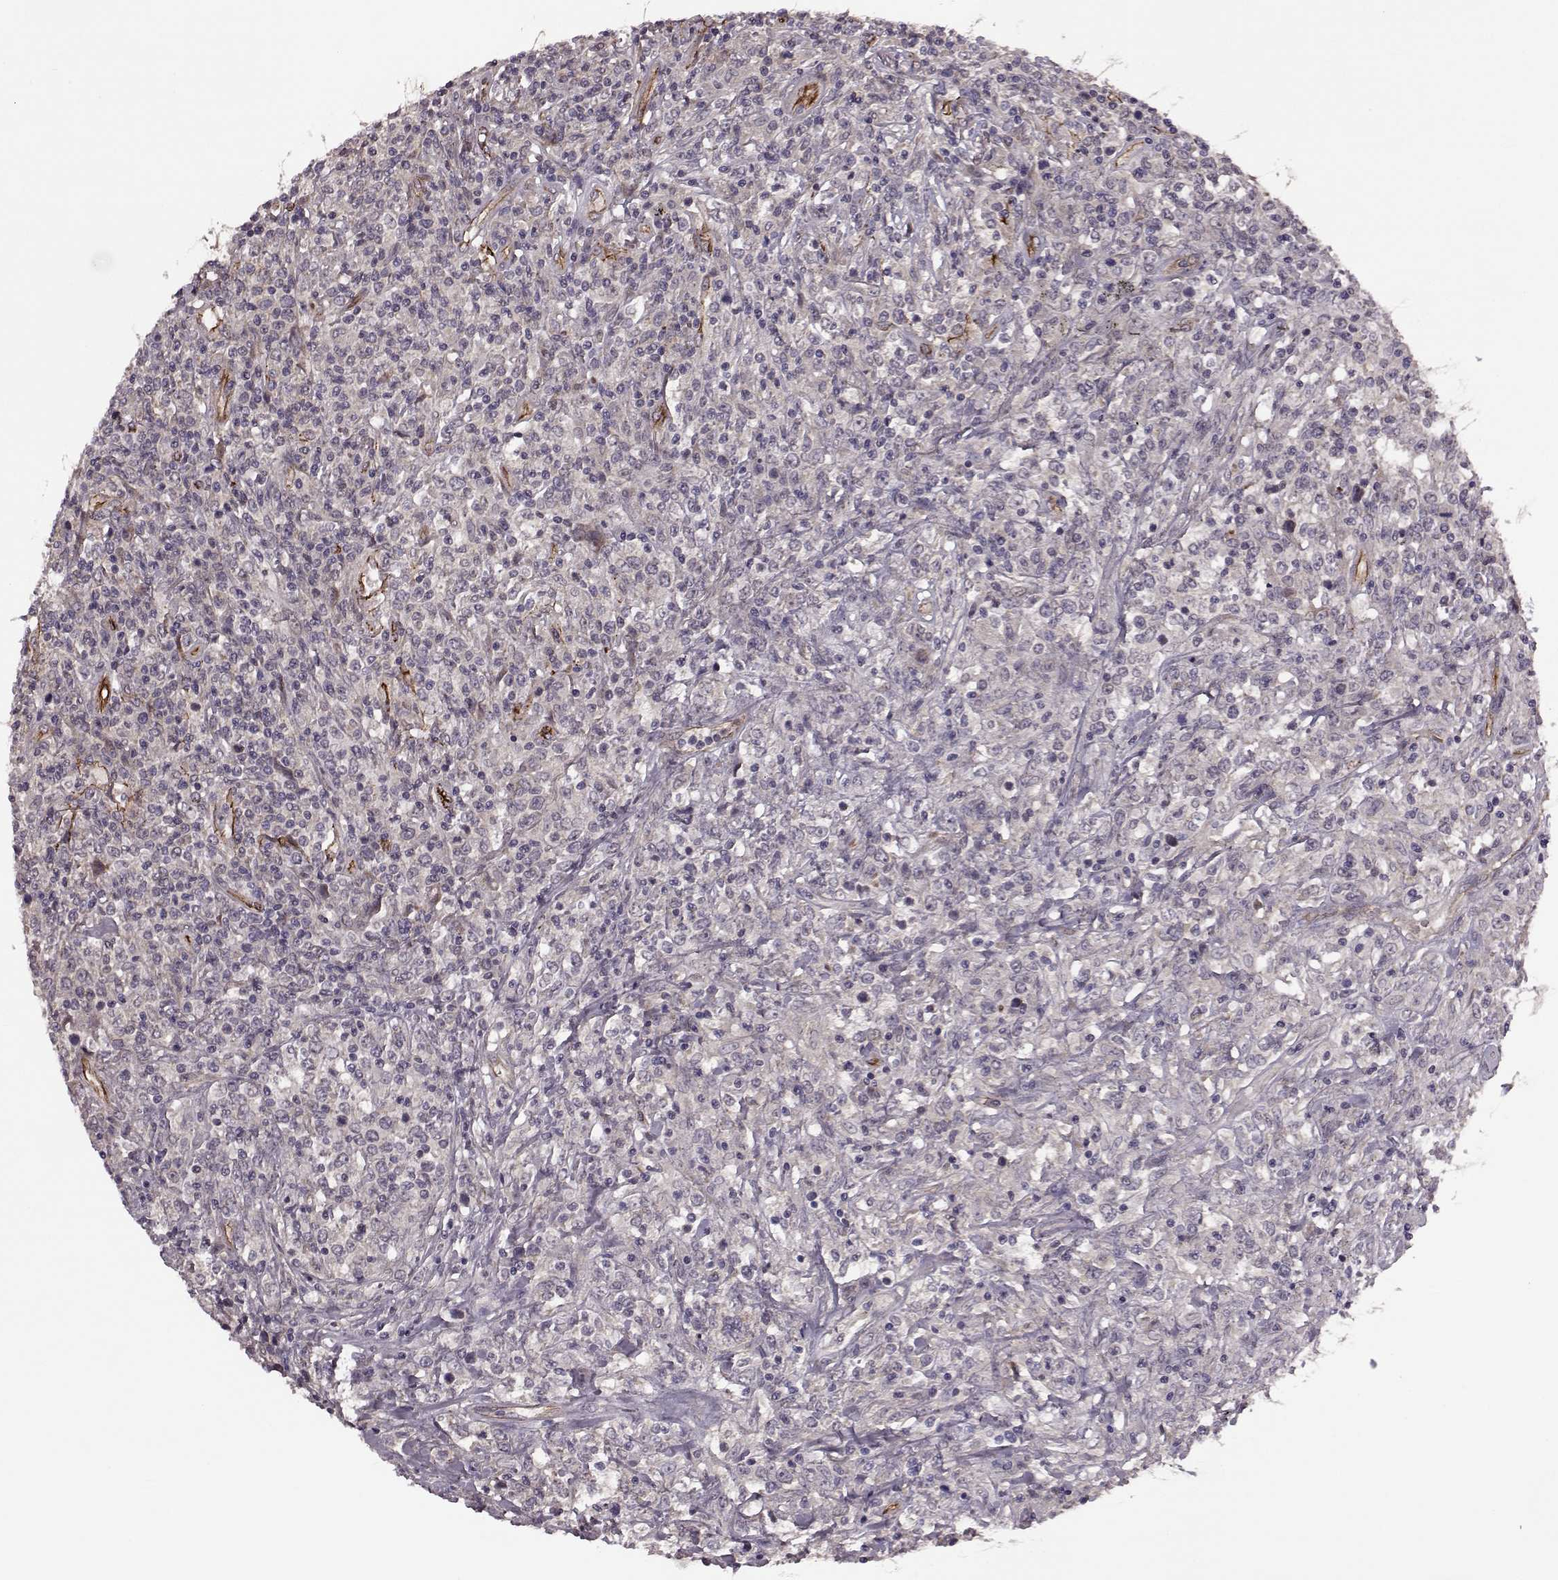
{"staining": {"intensity": "negative", "quantity": "none", "location": "none"}, "tissue": "lymphoma", "cell_type": "Tumor cells", "image_type": "cancer", "snomed": [{"axis": "morphology", "description": "Malignant lymphoma, non-Hodgkin's type, High grade"}, {"axis": "topography", "description": "Lung"}], "caption": "IHC of high-grade malignant lymphoma, non-Hodgkin's type shows no positivity in tumor cells.", "gene": "SYNPO", "patient": {"sex": "male", "age": 79}}